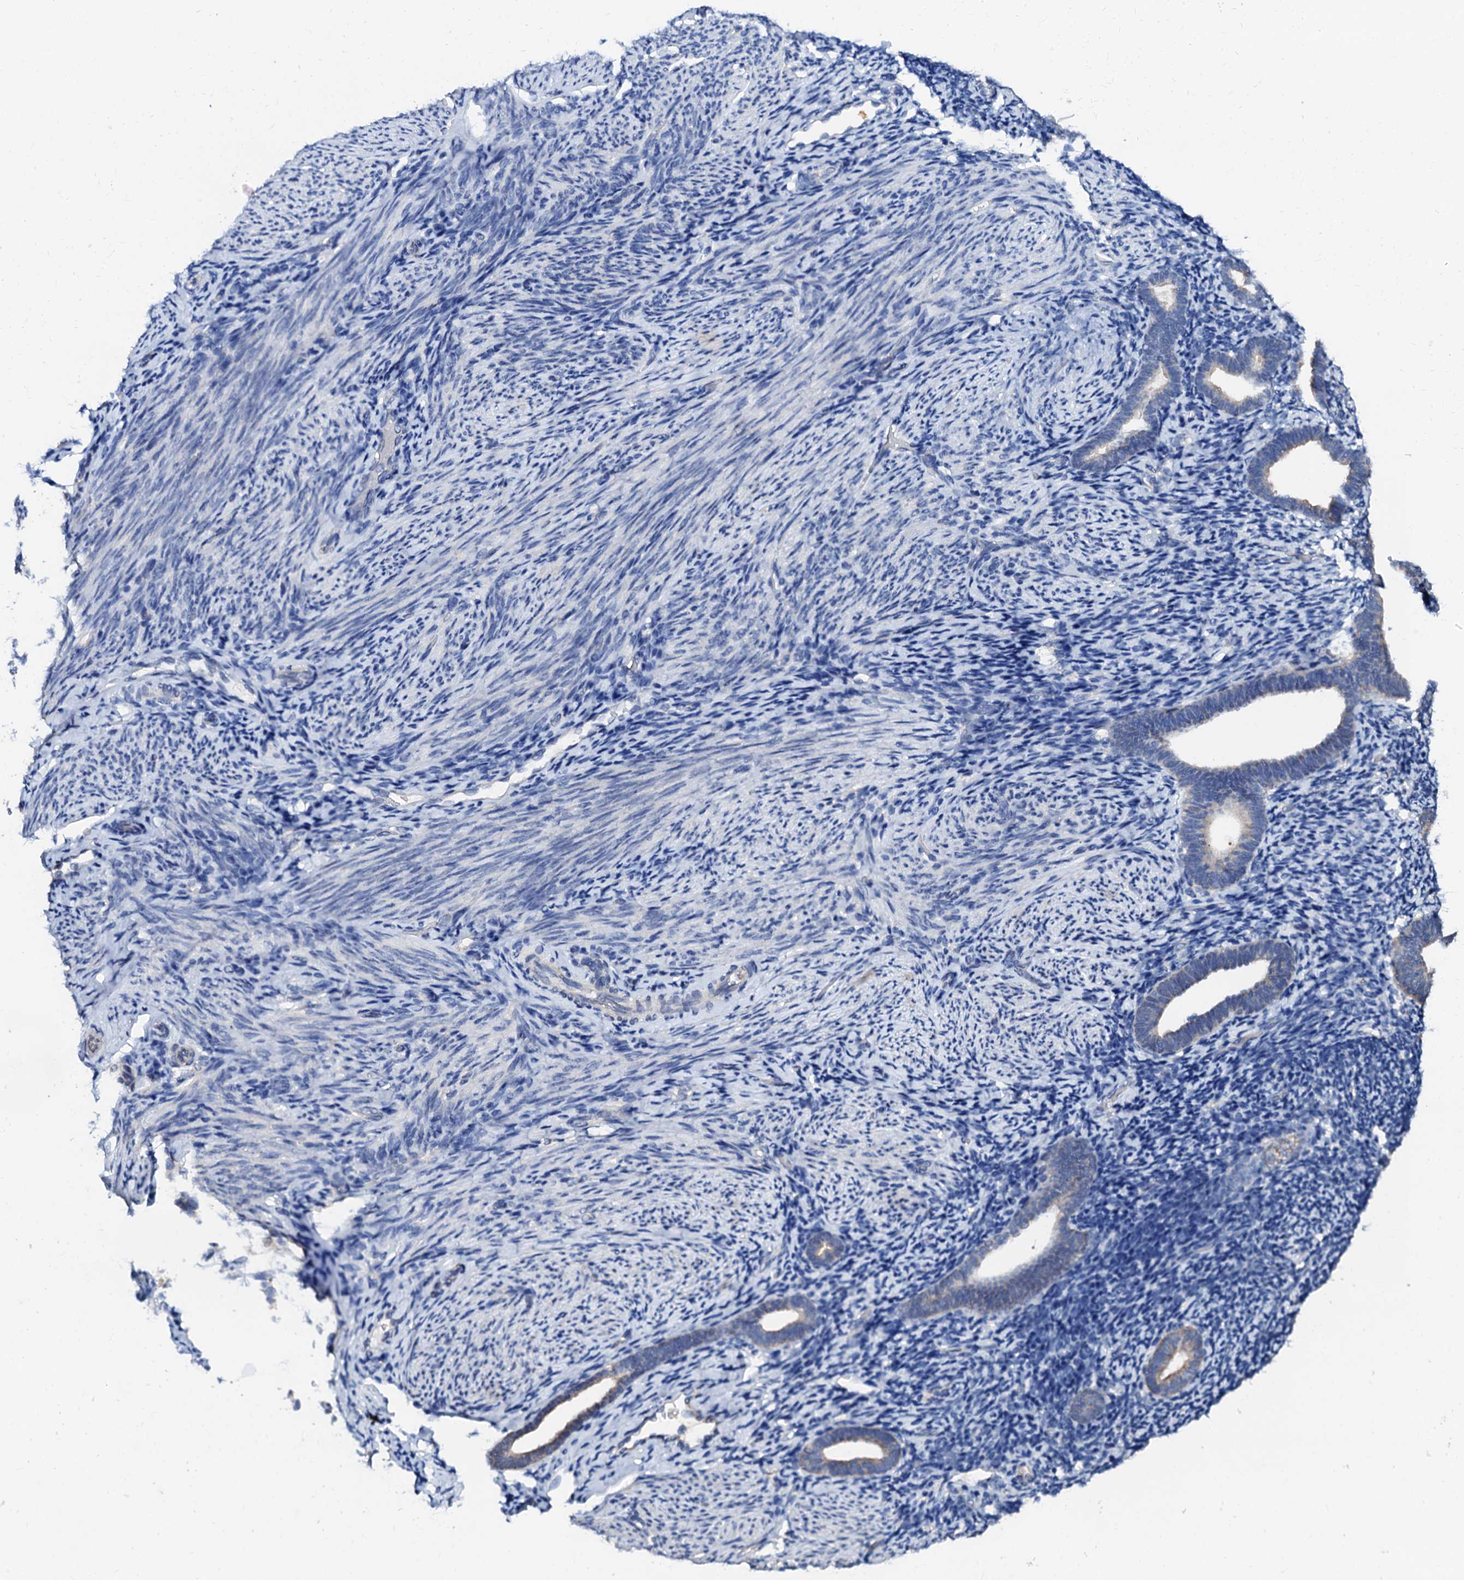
{"staining": {"intensity": "negative", "quantity": "none", "location": "none"}, "tissue": "endometrium", "cell_type": "Cells in endometrial stroma", "image_type": "normal", "snomed": [{"axis": "morphology", "description": "Normal tissue, NOS"}, {"axis": "topography", "description": "Endometrium"}], "caption": "This is an immunohistochemistry (IHC) photomicrograph of benign endometrium. There is no staining in cells in endometrial stroma.", "gene": "CSN2", "patient": {"sex": "female", "age": 51}}